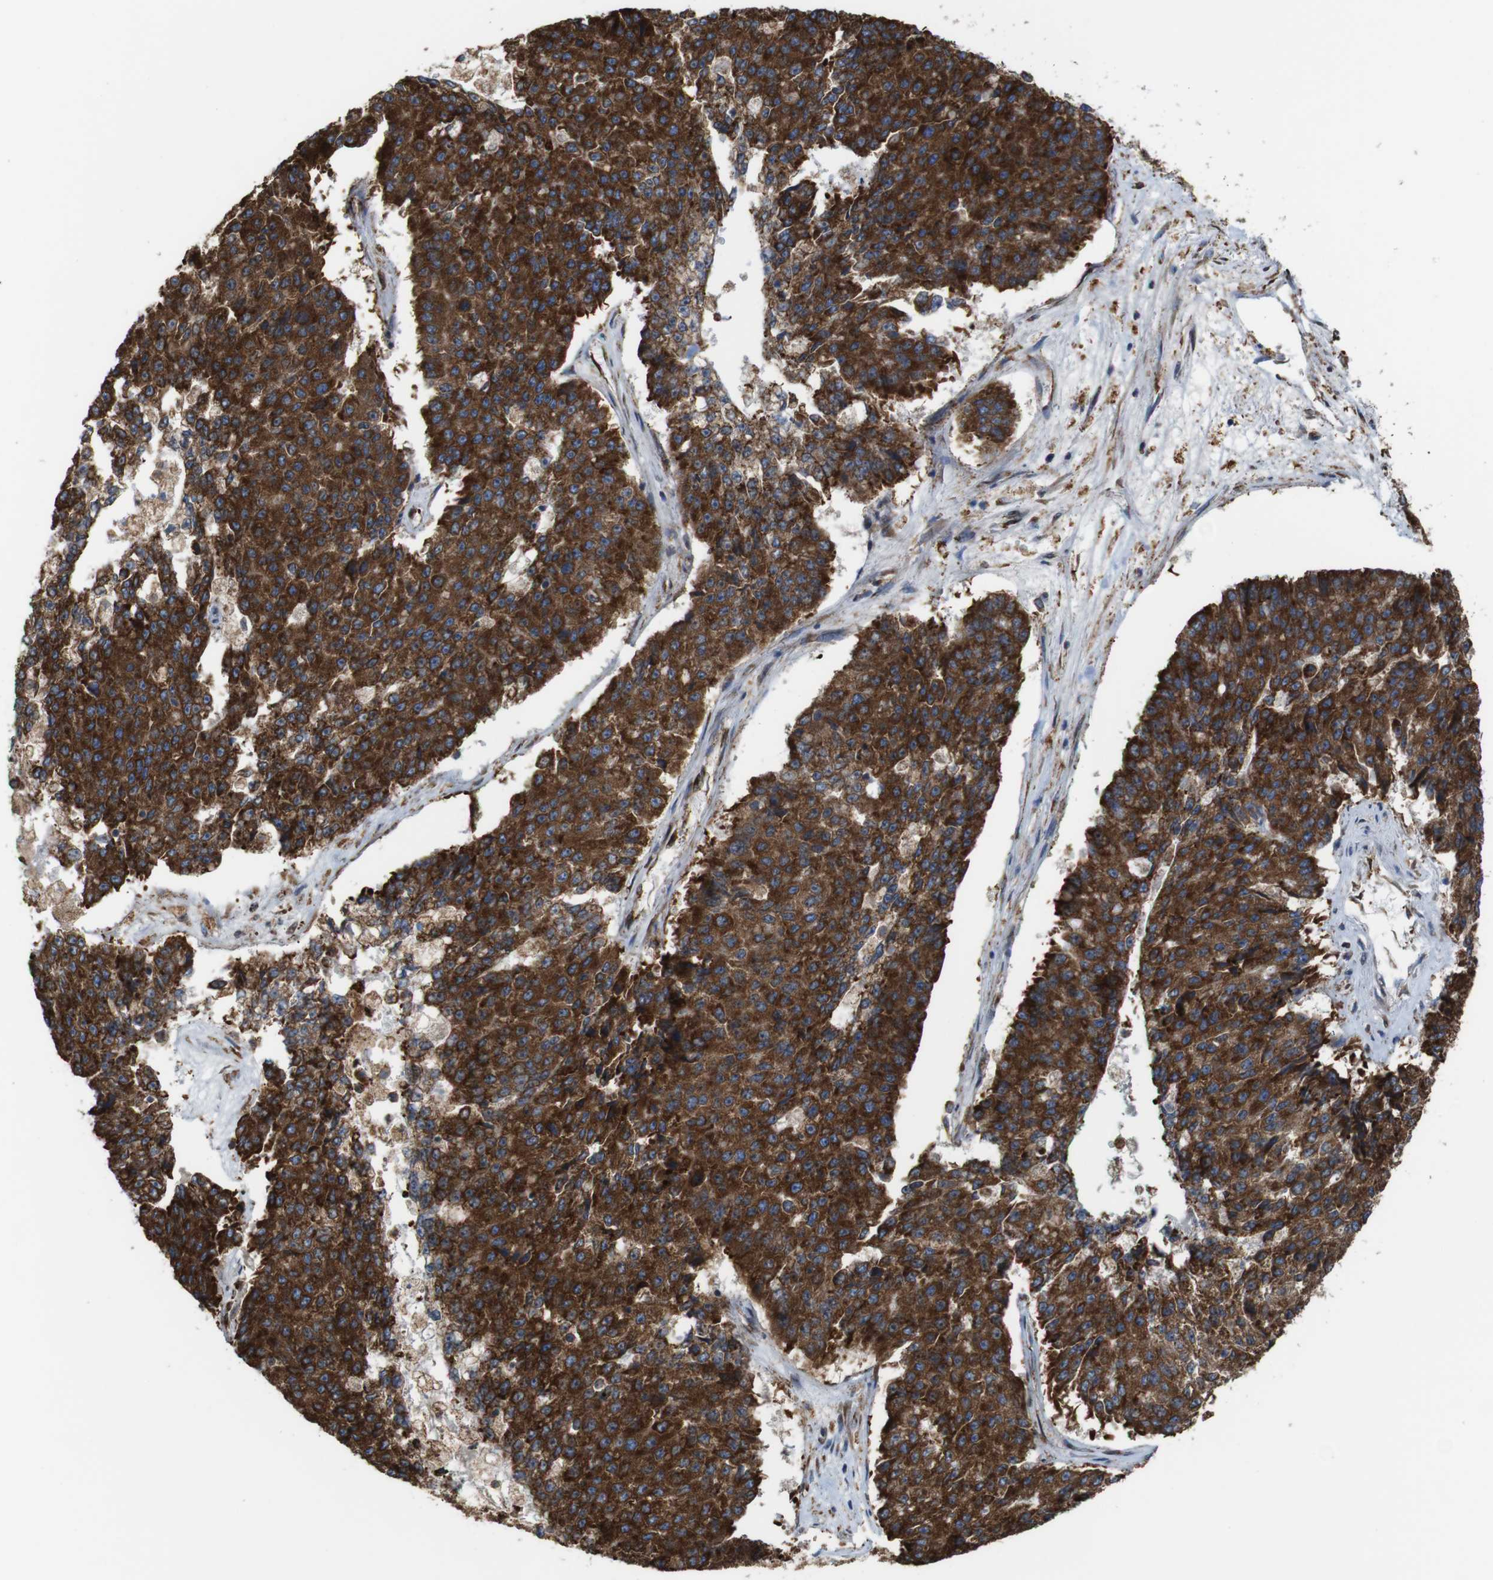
{"staining": {"intensity": "strong", "quantity": ">75%", "location": "cytoplasmic/membranous"}, "tissue": "pancreatic cancer", "cell_type": "Tumor cells", "image_type": "cancer", "snomed": [{"axis": "morphology", "description": "Adenocarcinoma, NOS"}, {"axis": "topography", "description": "Pancreas"}], "caption": "About >75% of tumor cells in pancreatic cancer (adenocarcinoma) demonstrate strong cytoplasmic/membranous protein expression as visualized by brown immunohistochemical staining.", "gene": "UGGT1", "patient": {"sex": "male", "age": 50}}